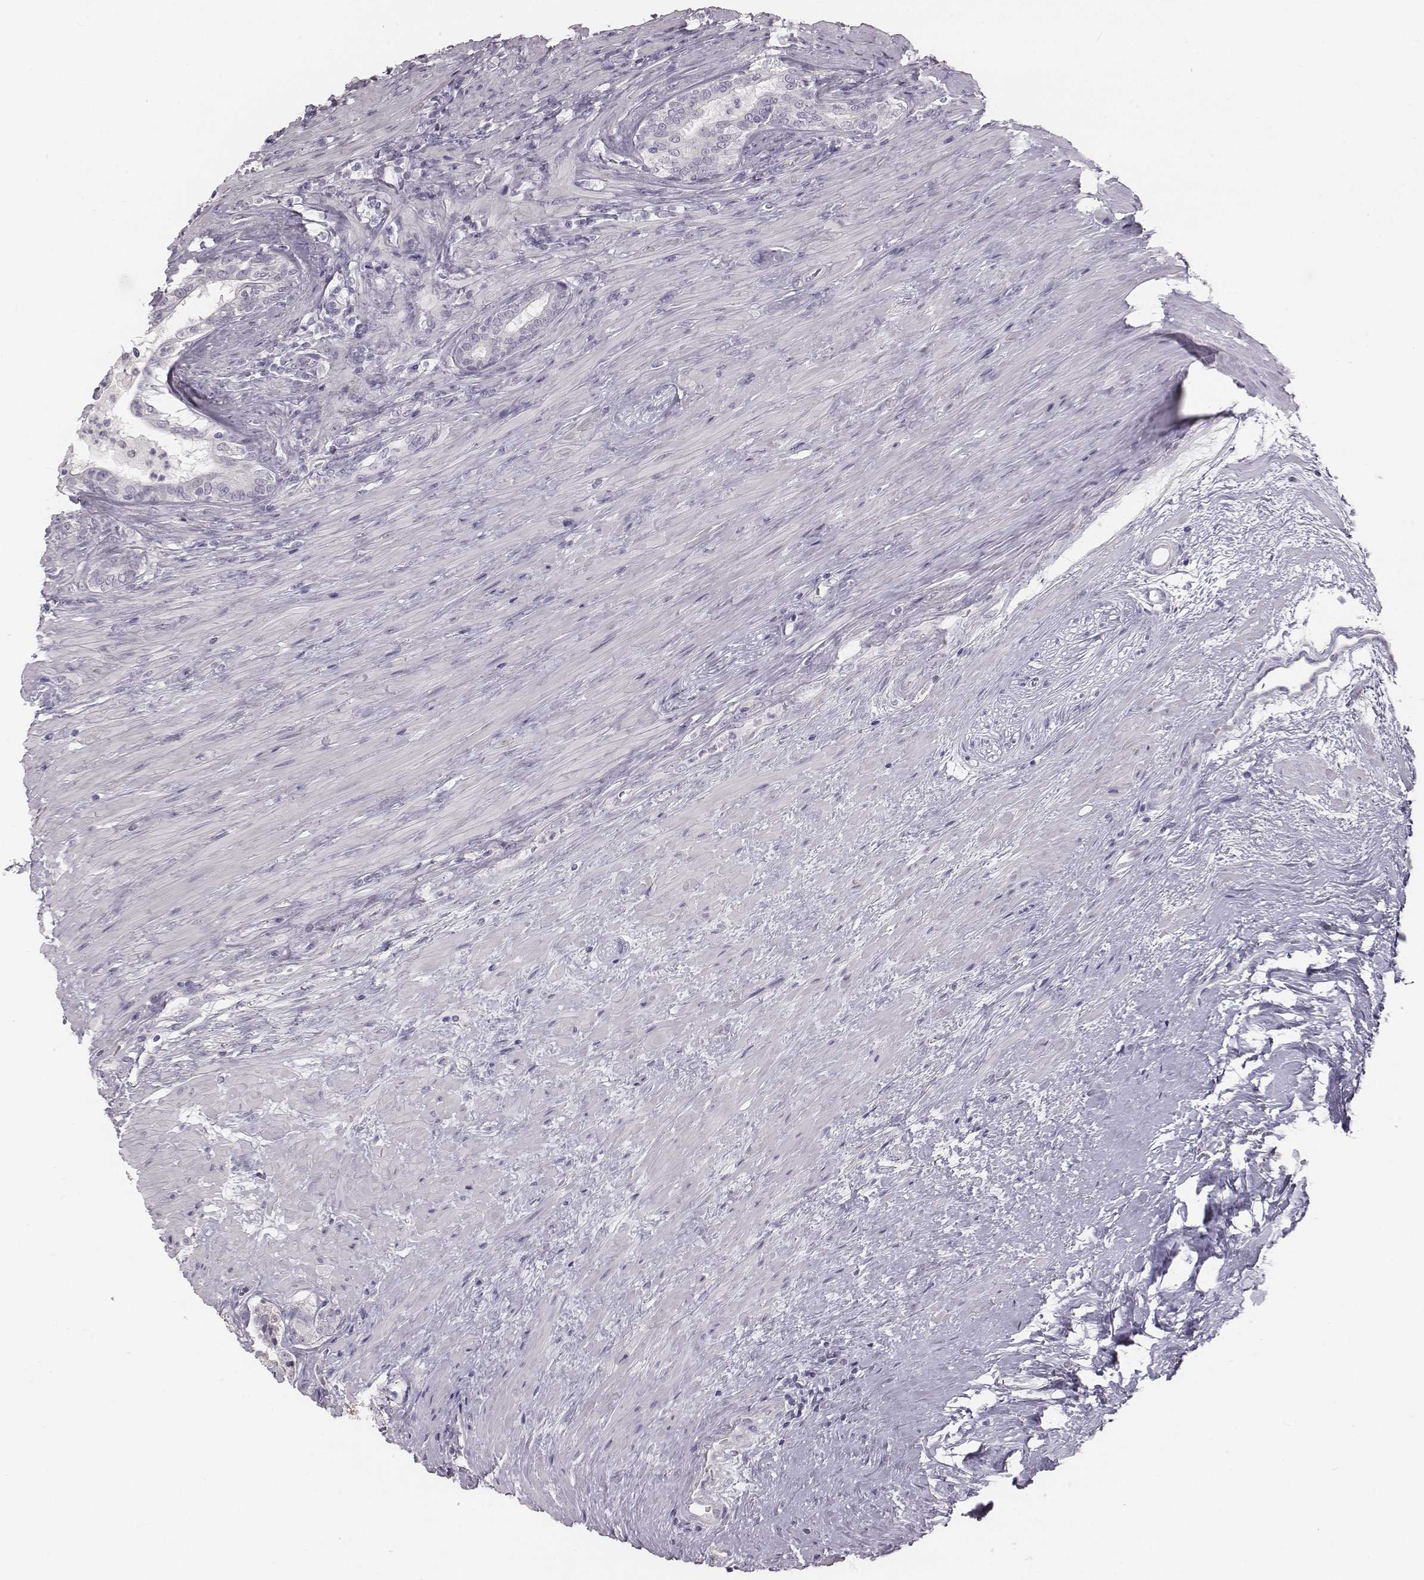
{"staining": {"intensity": "negative", "quantity": "none", "location": "none"}, "tissue": "prostate cancer", "cell_type": "Tumor cells", "image_type": "cancer", "snomed": [{"axis": "morphology", "description": "Adenocarcinoma, Low grade"}, {"axis": "topography", "description": "Prostate and seminal vesicle, NOS"}], "caption": "Image shows no protein expression in tumor cells of prostate adenocarcinoma (low-grade) tissue. The staining is performed using DAB (3,3'-diaminobenzidine) brown chromogen with nuclei counter-stained in using hematoxylin.", "gene": "C6orf58", "patient": {"sex": "male", "age": 61}}